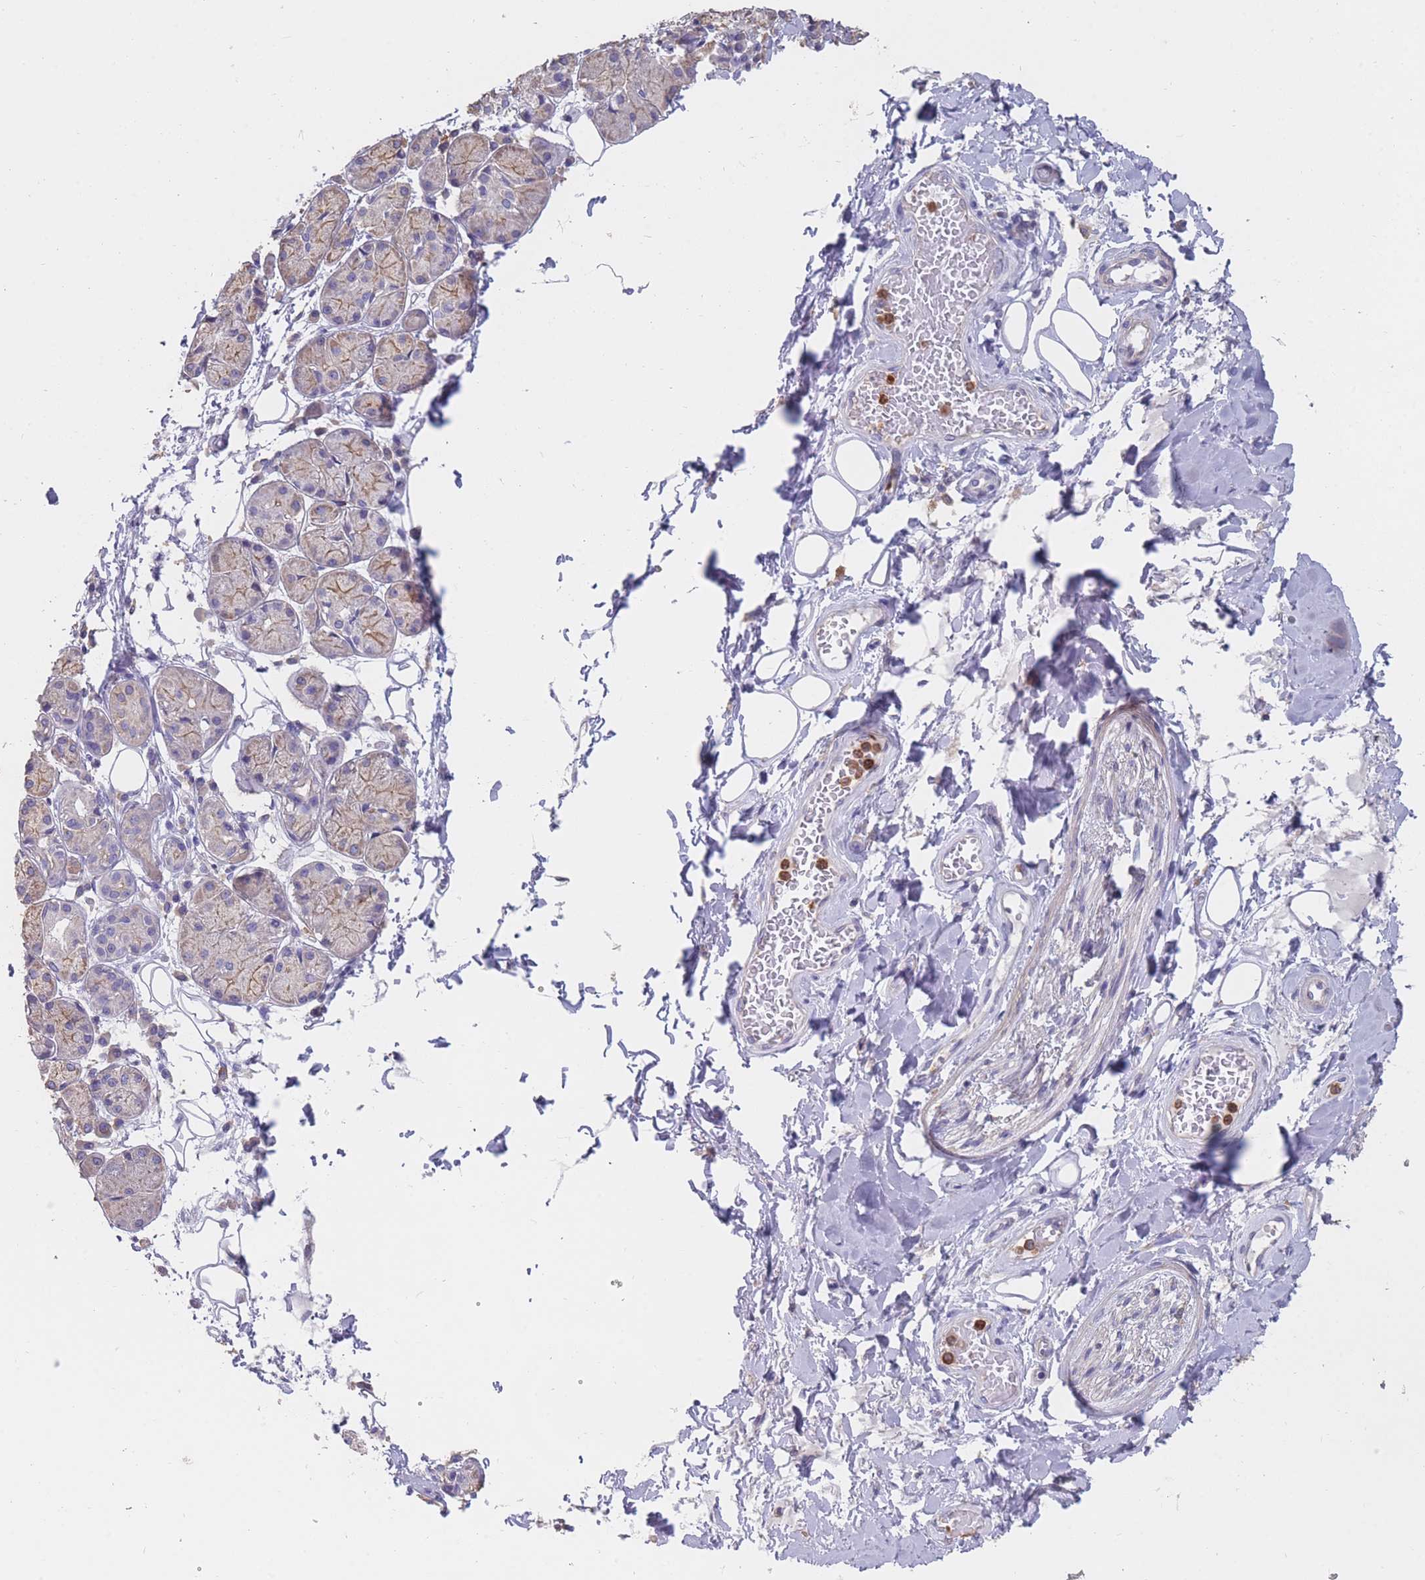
{"staining": {"intensity": "weak", "quantity": "25%-75%", "location": "cytoplasmic/membranous"}, "tissue": "salivary gland", "cell_type": "Glandular cells", "image_type": "normal", "snomed": [{"axis": "morphology", "description": "Squamous cell carcinoma, NOS"}, {"axis": "topography", "description": "Skin"}, {"axis": "topography", "description": "Head-Neck"}], "caption": "Salivary gland stained with IHC exhibits weak cytoplasmic/membranous expression in approximately 25%-75% of glandular cells.", "gene": "CLEC12A", "patient": {"sex": "male", "age": 80}}